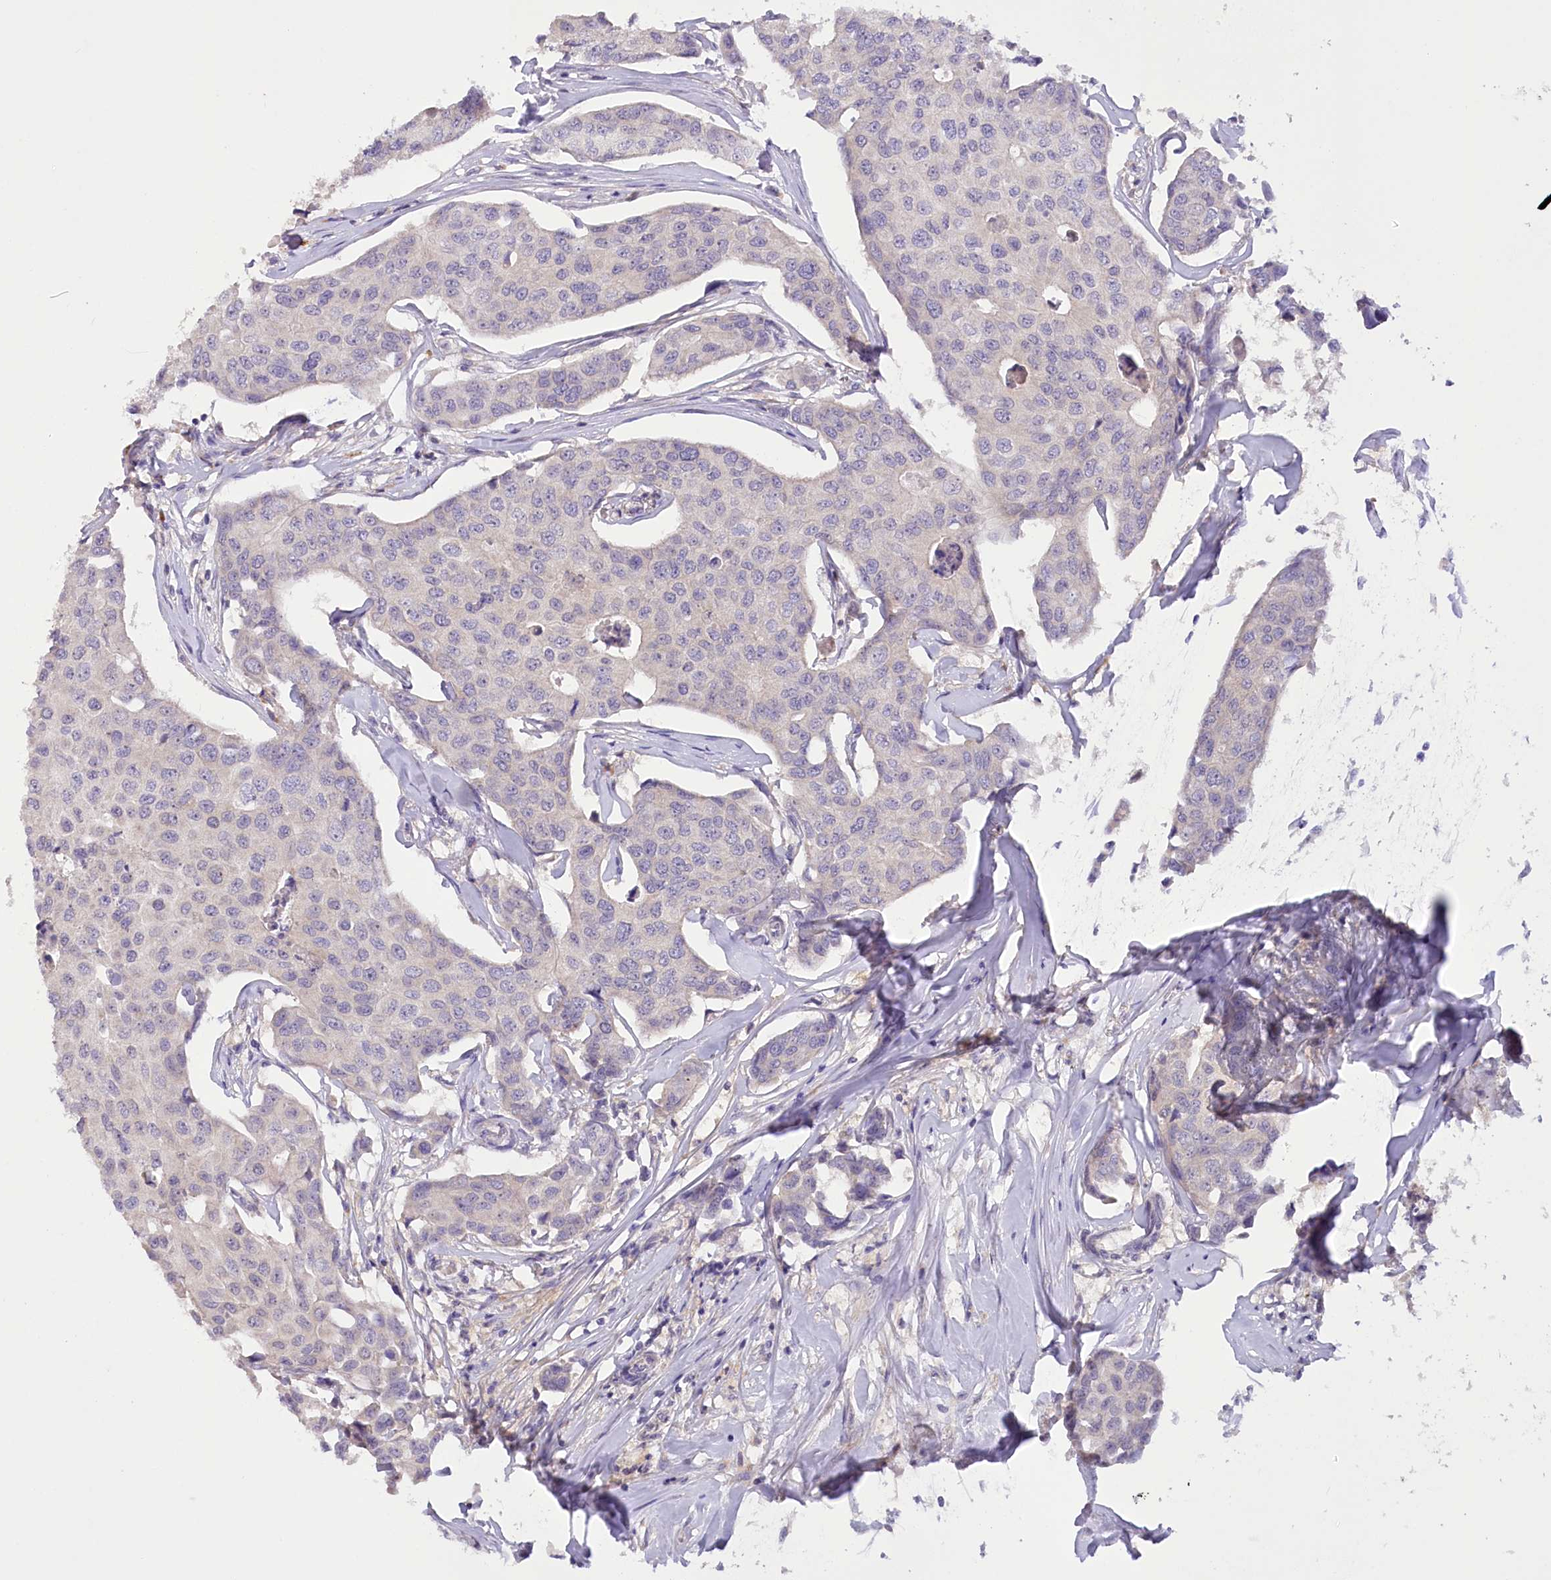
{"staining": {"intensity": "negative", "quantity": "none", "location": "none"}, "tissue": "breast cancer", "cell_type": "Tumor cells", "image_type": "cancer", "snomed": [{"axis": "morphology", "description": "Duct carcinoma"}, {"axis": "topography", "description": "Breast"}], "caption": "An immunohistochemistry photomicrograph of breast cancer is shown. There is no staining in tumor cells of breast cancer.", "gene": "DCUN1D1", "patient": {"sex": "female", "age": 80}}